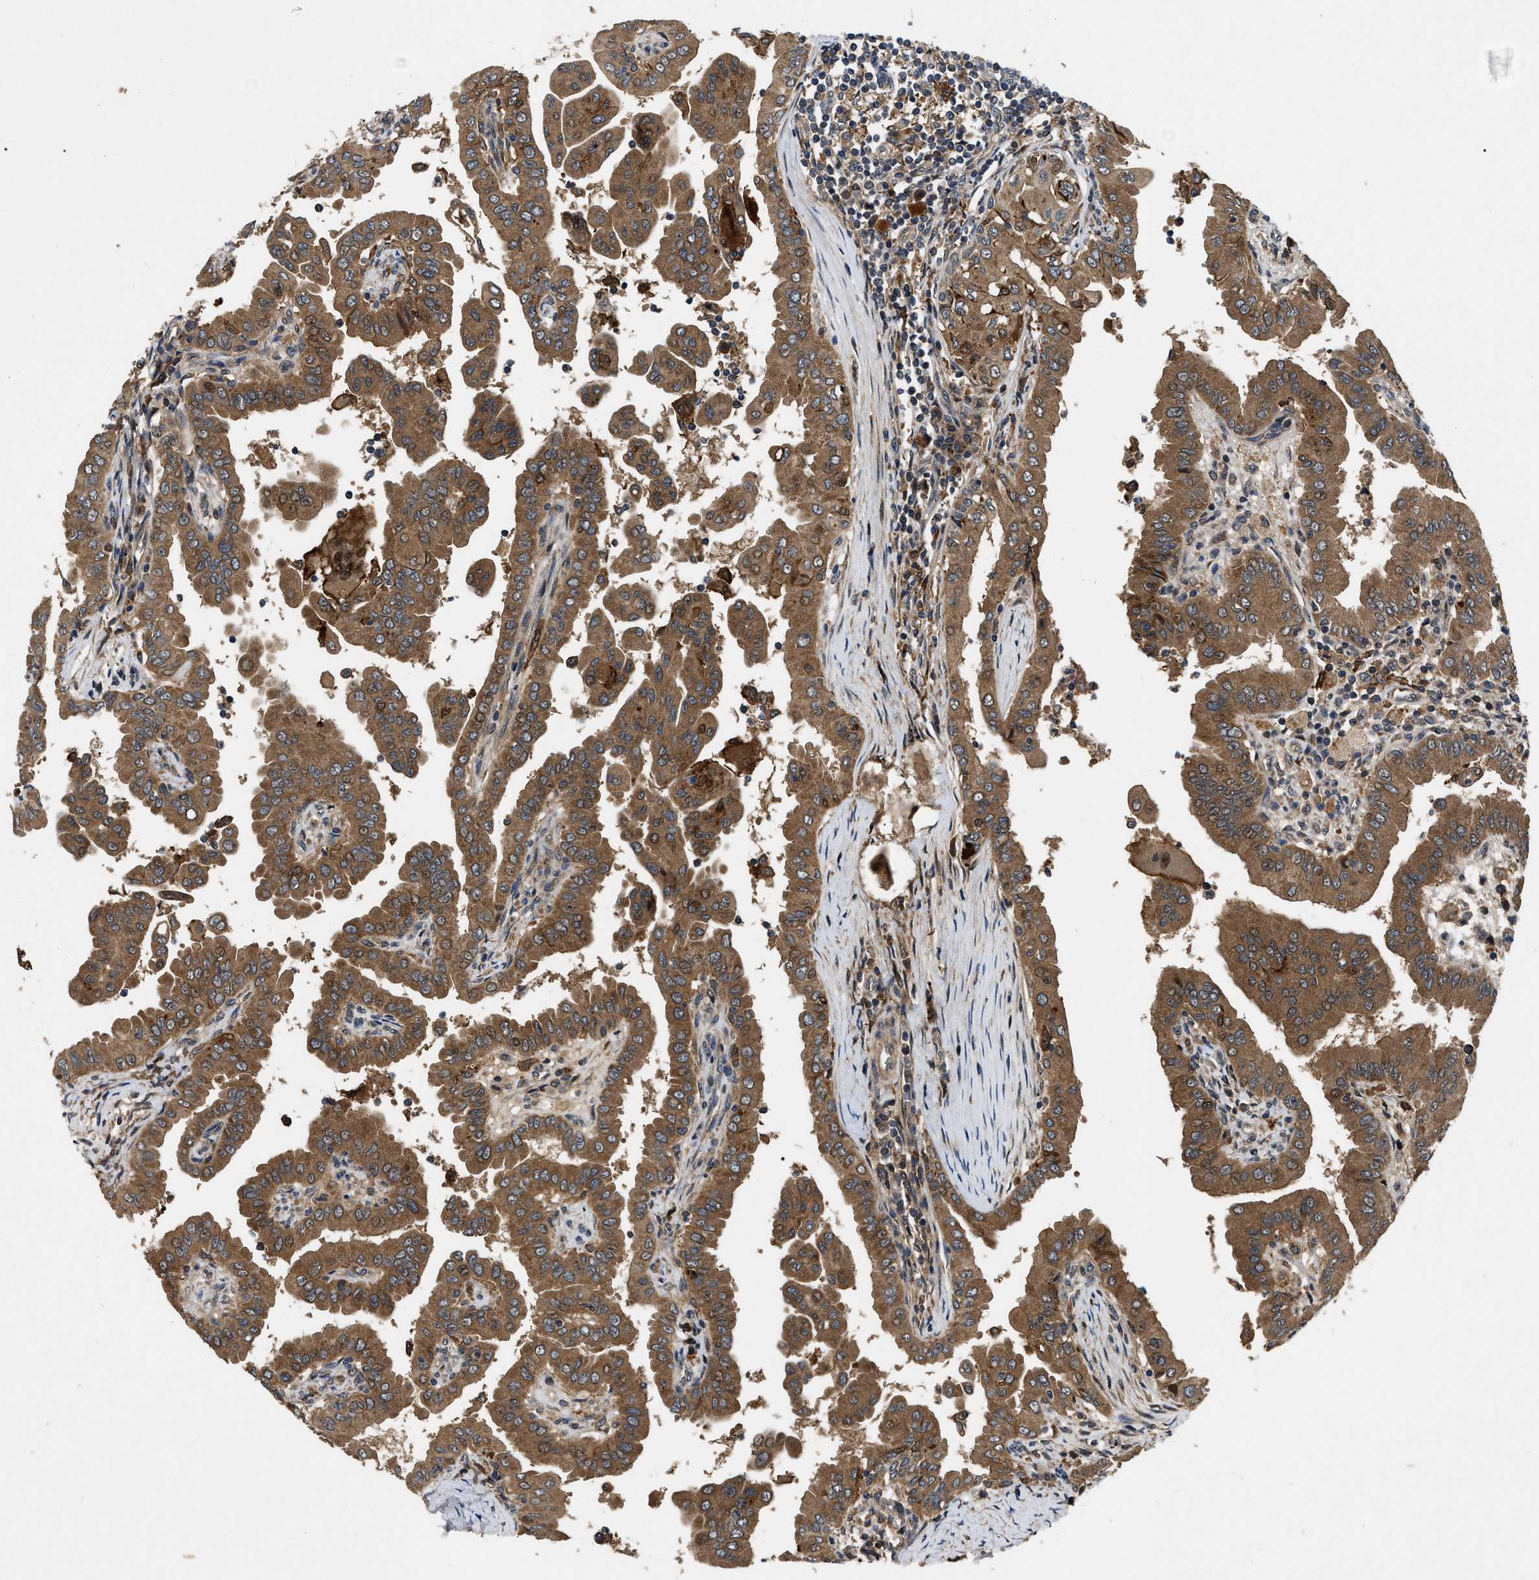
{"staining": {"intensity": "moderate", "quantity": ">75%", "location": "cytoplasmic/membranous"}, "tissue": "thyroid cancer", "cell_type": "Tumor cells", "image_type": "cancer", "snomed": [{"axis": "morphology", "description": "Papillary adenocarcinoma, NOS"}, {"axis": "topography", "description": "Thyroid gland"}], "caption": "Human thyroid cancer (papillary adenocarcinoma) stained for a protein (brown) displays moderate cytoplasmic/membranous positive staining in approximately >75% of tumor cells.", "gene": "PPWD1", "patient": {"sex": "male", "age": 33}}